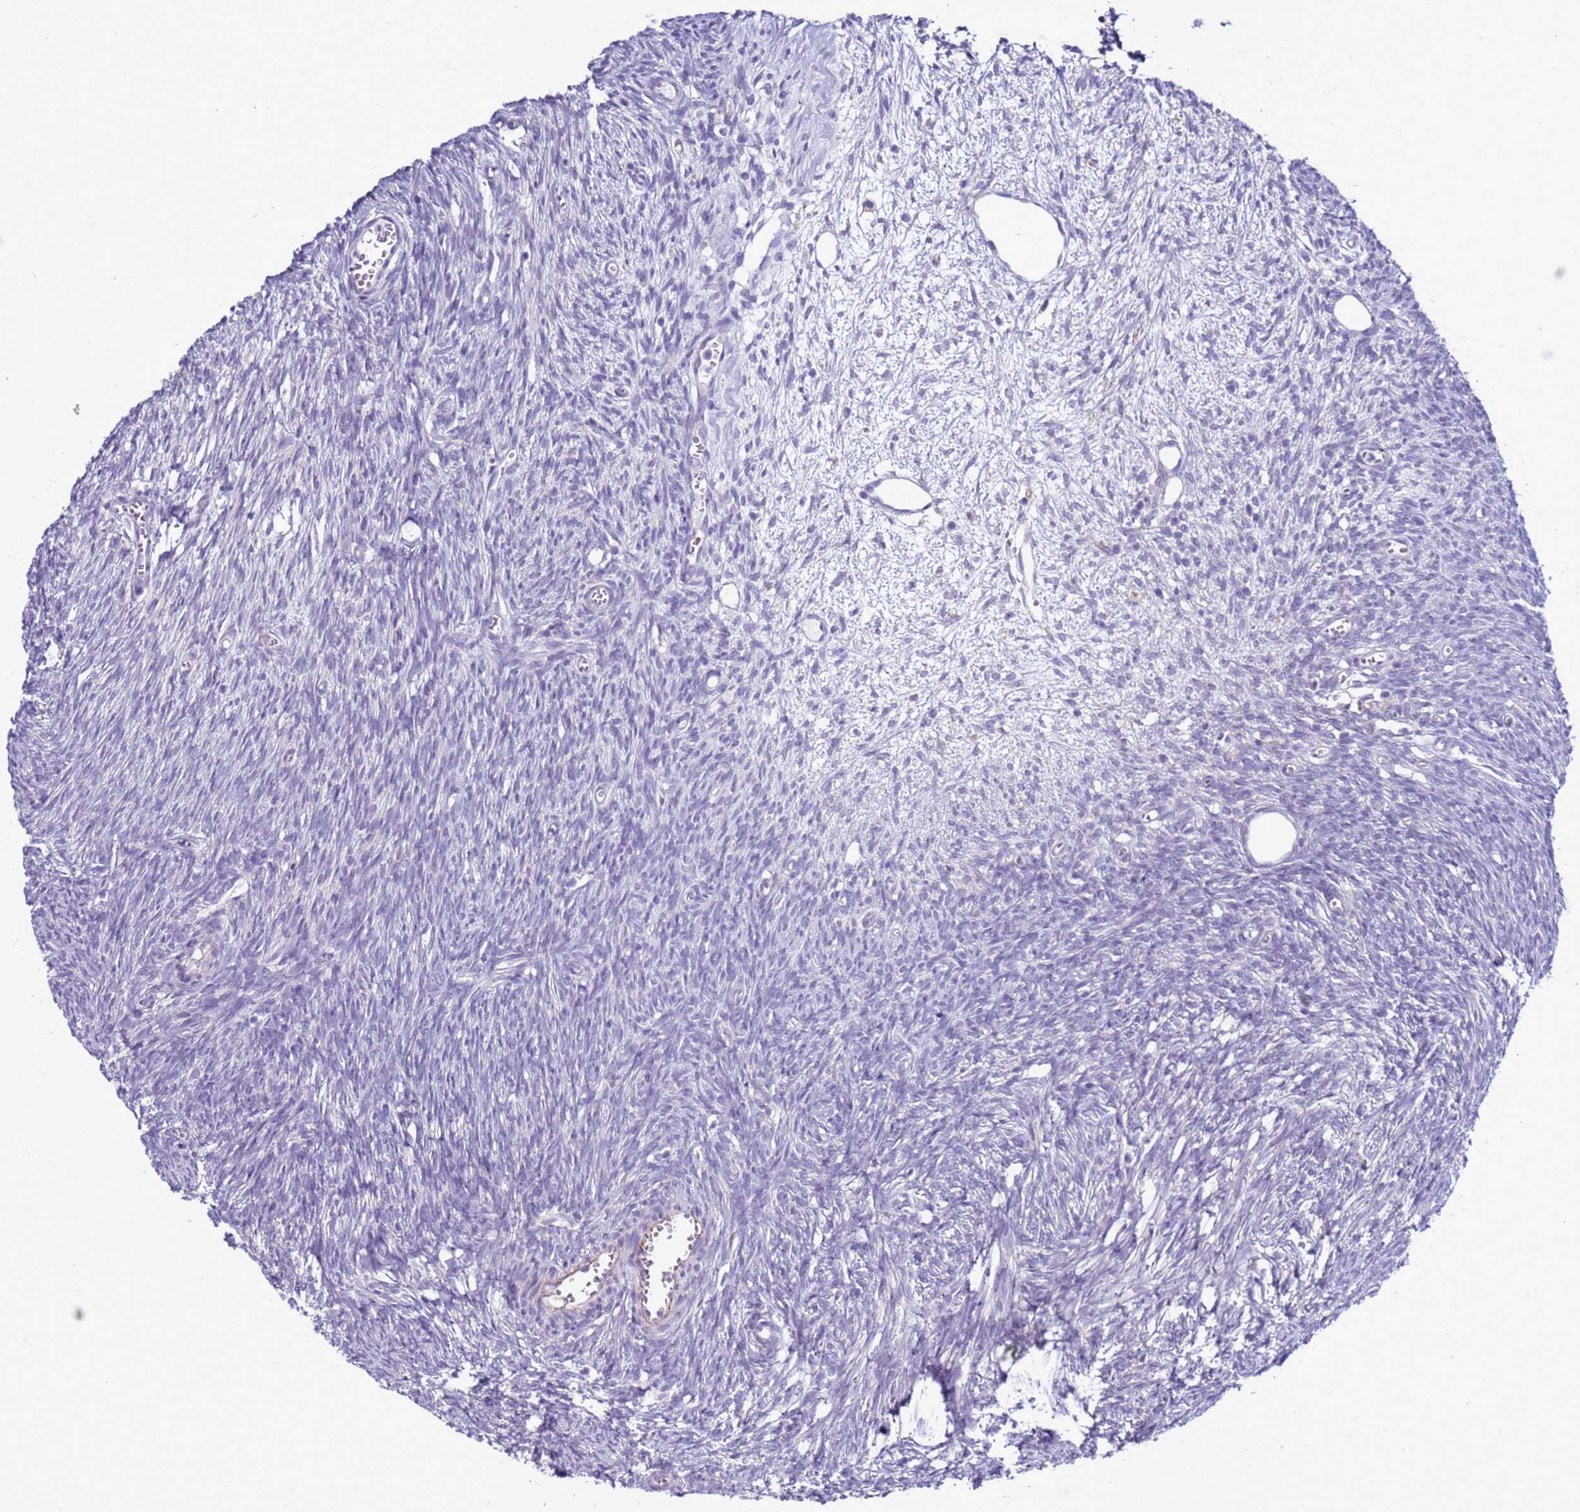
{"staining": {"intensity": "negative", "quantity": "none", "location": "none"}, "tissue": "ovary", "cell_type": "Follicle cells", "image_type": "normal", "snomed": [{"axis": "morphology", "description": "Normal tissue, NOS"}, {"axis": "topography", "description": "Ovary"}], "caption": "This is a image of IHC staining of unremarkable ovary, which shows no staining in follicle cells. (Brightfield microscopy of DAB immunohistochemistry (IHC) at high magnification).", "gene": "ABHD17B", "patient": {"sex": "female", "age": 44}}